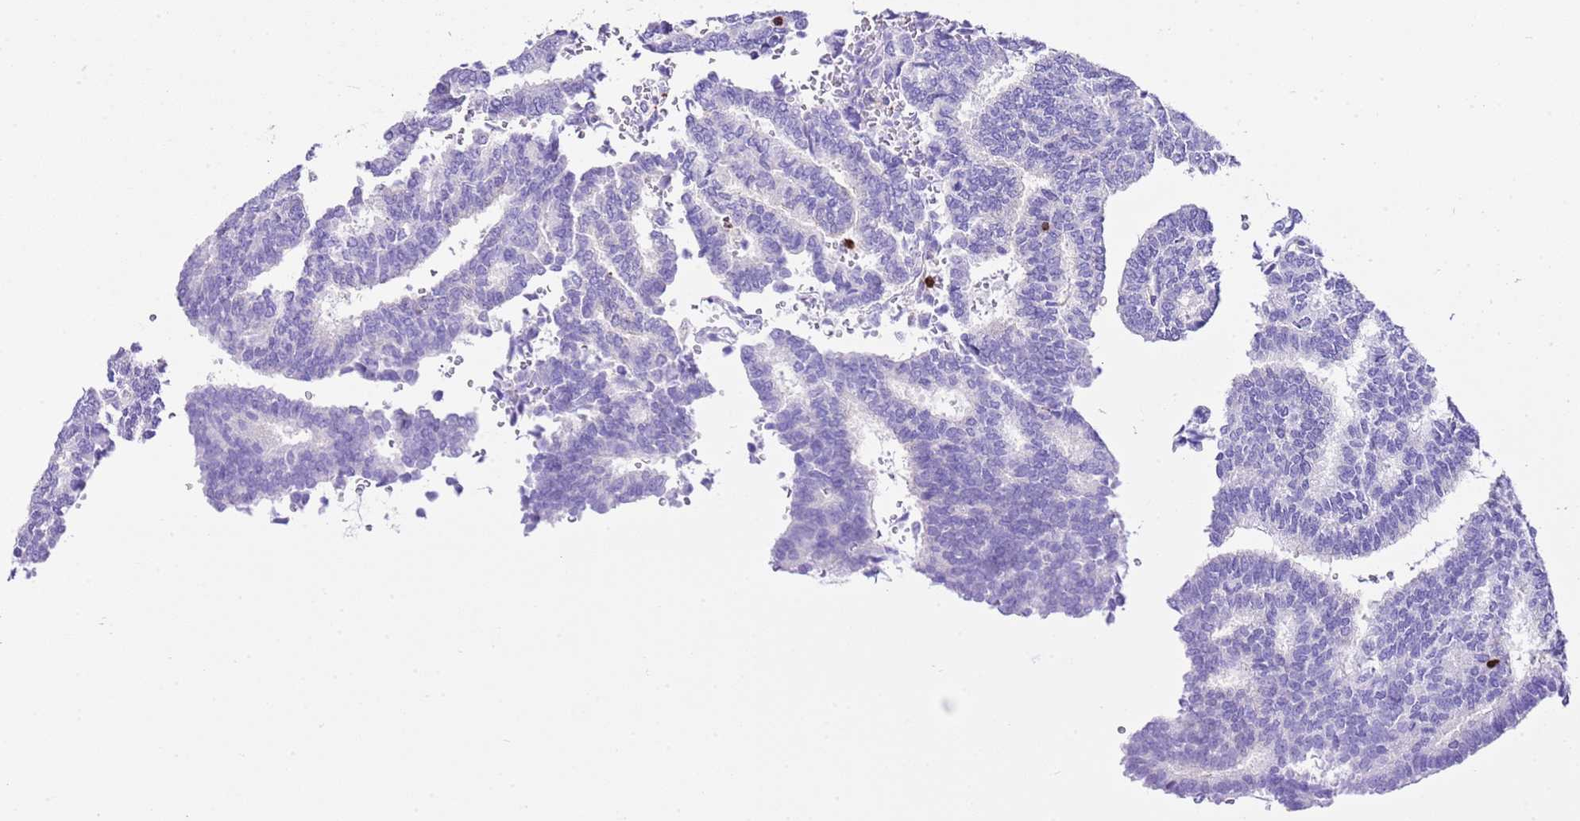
{"staining": {"intensity": "negative", "quantity": "none", "location": "none"}, "tissue": "thyroid cancer", "cell_type": "Tumor cells", "image_type": "cancer", "snomed": [{"axis": "morphology", "description": "Papillary adenocarcinoma, NOS"}, {"axis": "topography", "description": "Thyroid gland"}], "caption": "Immunohistochemistry (IHC) photomicrograph of neoplastic tissue: human papillary adenocarcinoma (thyroid) stained with DAB (3,3'-diaminobenzidine) demonstrates no significant protein staining in tumor cells.", "gene": "CNN2", "patient": {"sex": "female", "age": 35}}